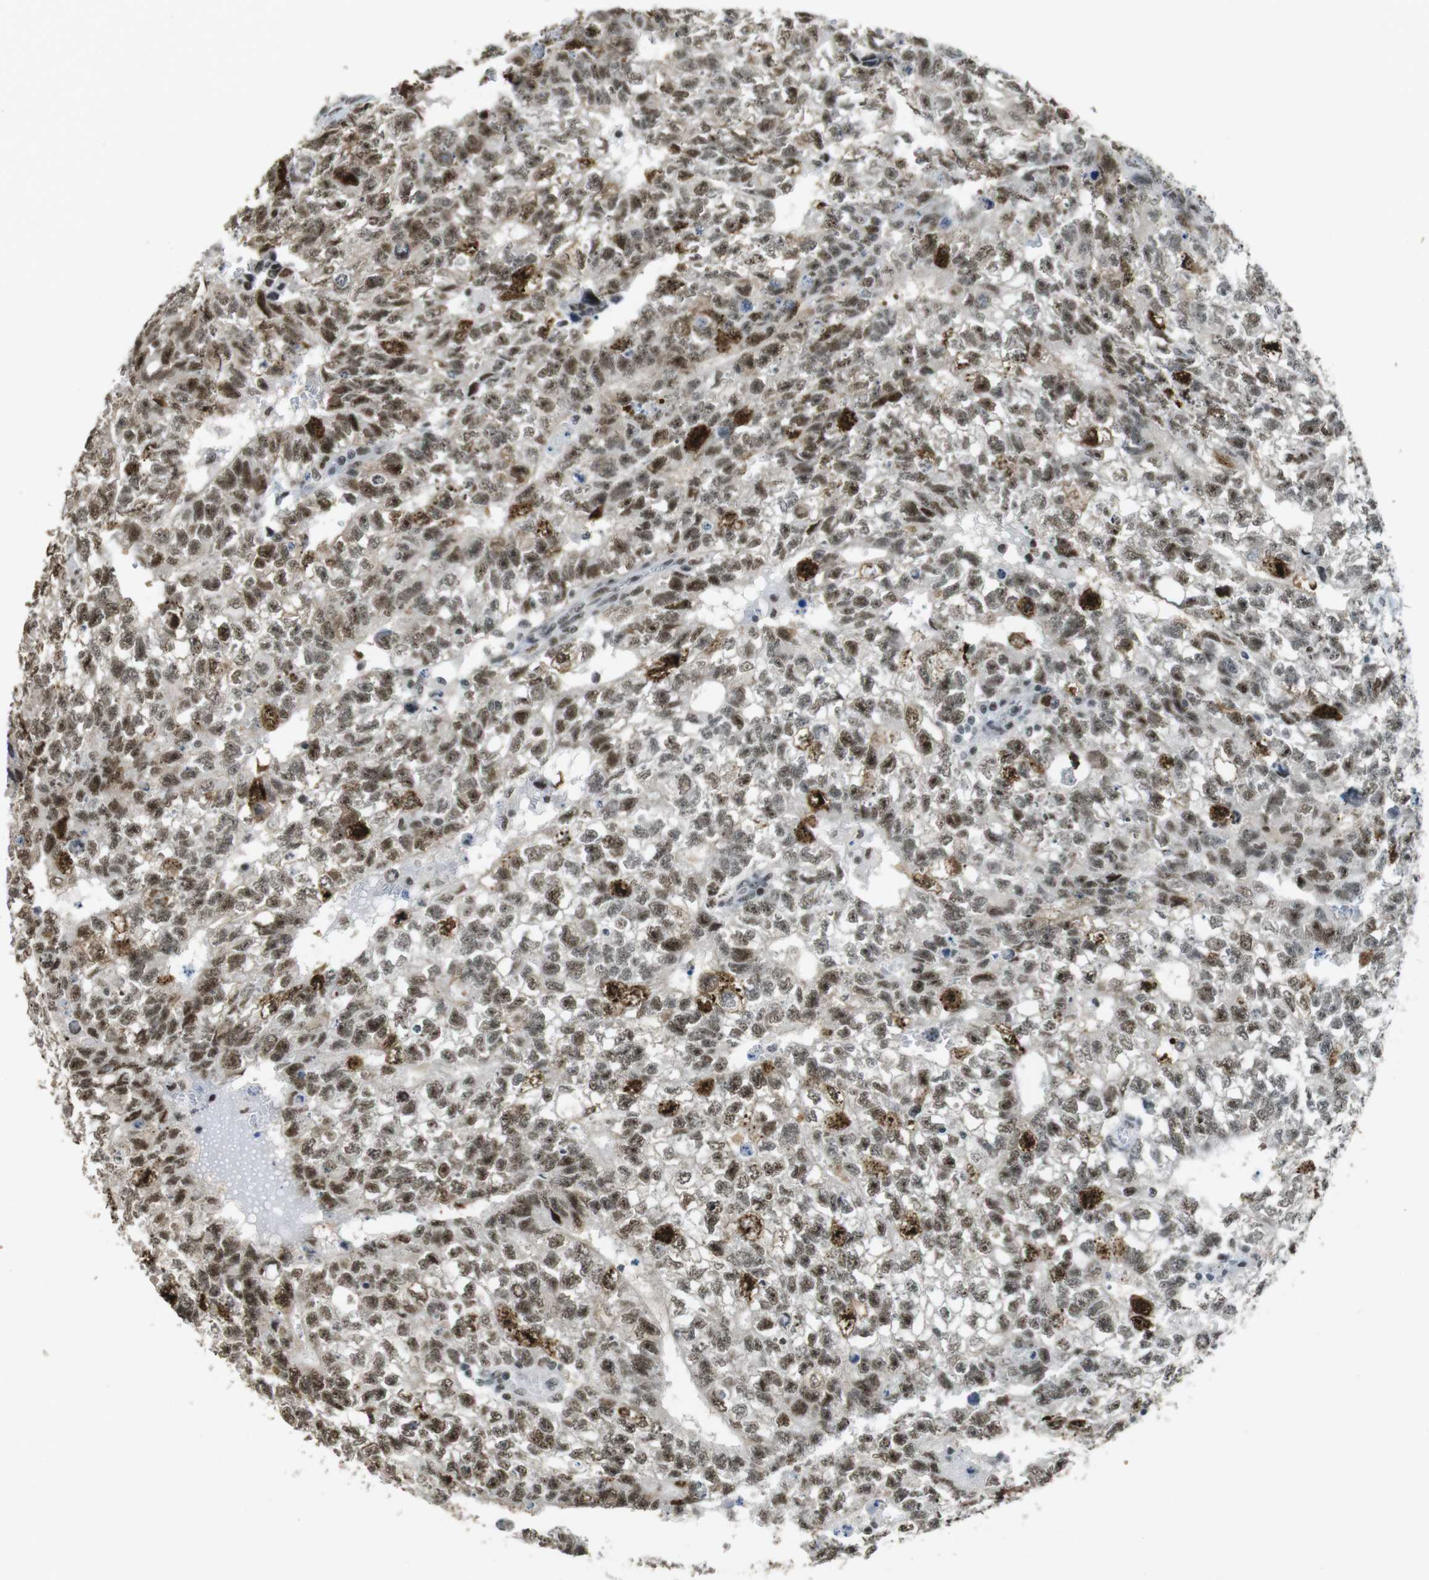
{"staining": {"intensity": "moderate", "quantity": ">75%", "location": "nuclear"}, "tissue": "testis cancer", "cell_type": "Tumor cells", "image_type": "cancer", "snomed": [{"axis": "morphology", "description": "Seminoma, NOS"}, {"axis": "morphology", "description": "Carcinoma, Embryonal, NOS"}, {"axis": "topography", "description": "Testis"}], "caption": "DAB immunohistochemical staining of testis embryonal carcinoma displays moderate nuclear protein expression in approximately >75% of tumor cells.", "gene": "CSNK2B", "patient": {"sex": "male", "age": 38}}